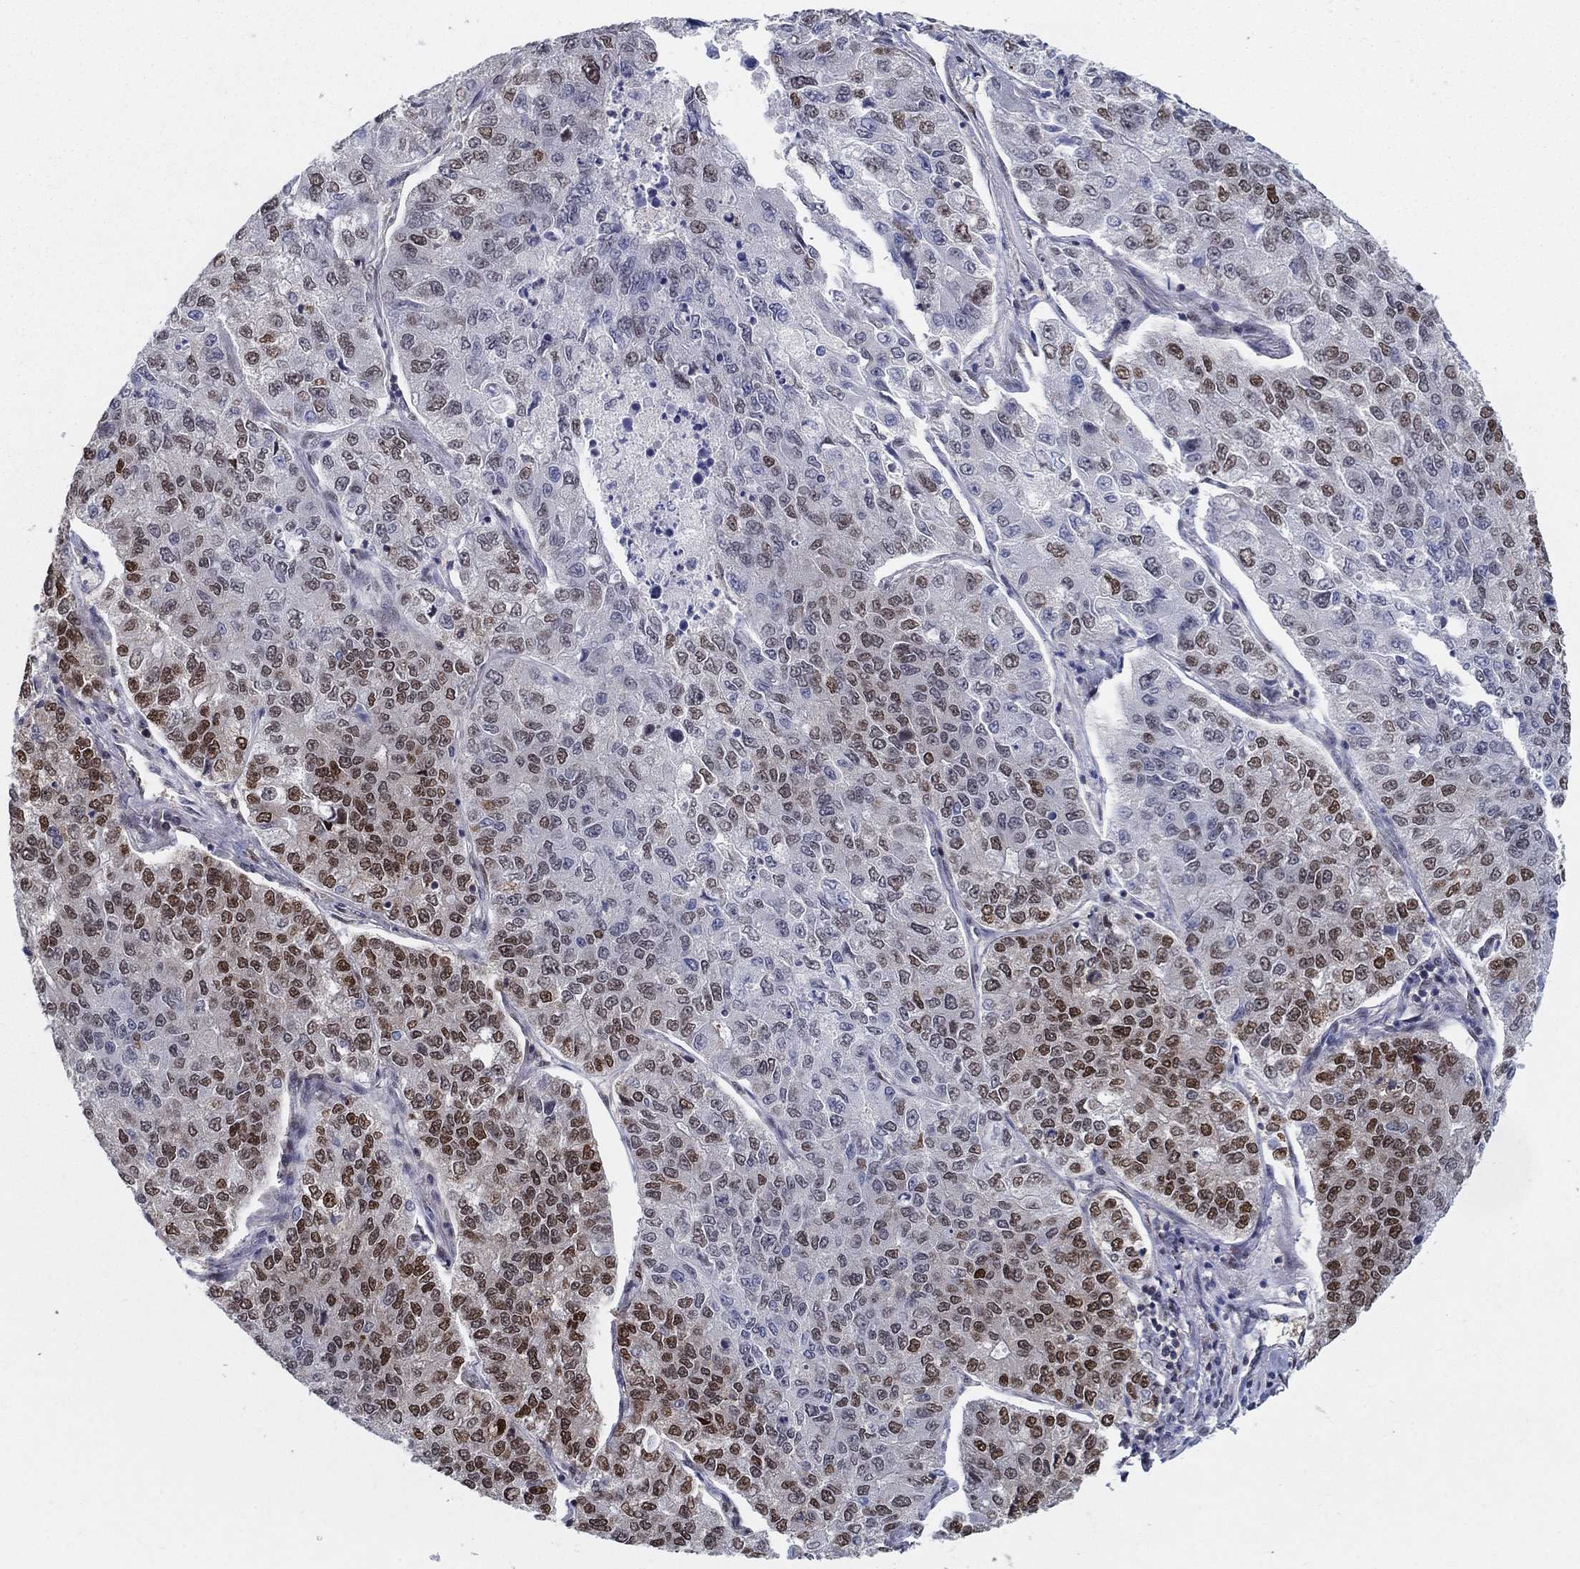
{"staining": {"intensity": "strong", "quantity": "25%-75%", "location": "nuclear"}, "tissue": "lung cancer", "cell_type": "Tumor cells", "image_type": "cancer", "snomed": [{"axis": "morphology", "description": "Adenocarcinoma, NOS"}, {"axis": "topography", "description": "Lung"}], "caption": "The immunohistochemical stain labels strong nuclear positivity in tumor cells of lung adenocarcinoma tissue. (IHC, brightfield microscopy, high magnification).", "gene": "CENPE", "patient": {"sex": "male", "age": 49}}